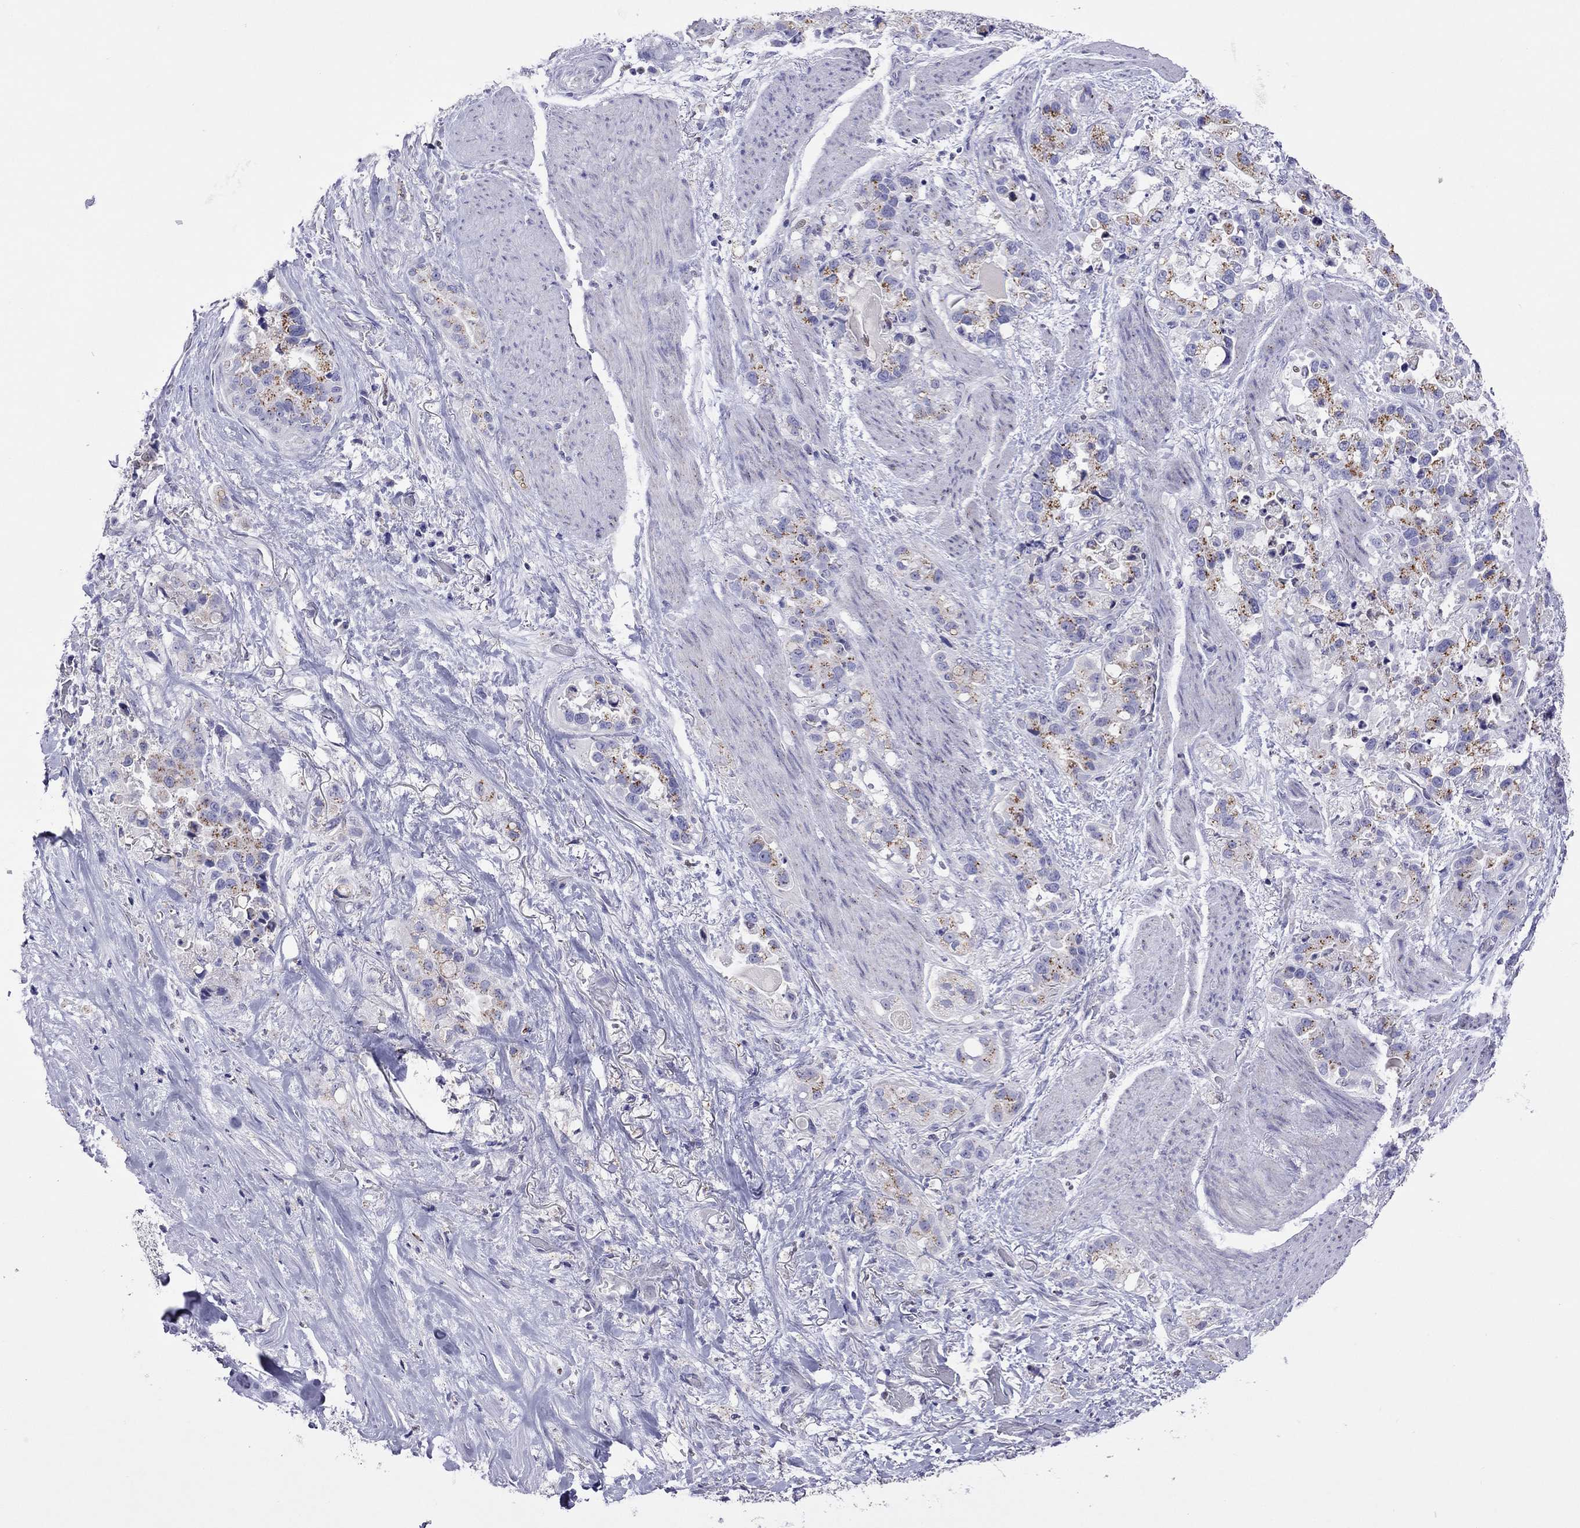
{"staining": {"intensity": "moderate", "quantity": ">75%", "location": "cytoplasmic/membranous"}, "tissue": "stomach cancer", "cell_type": "Tumor cells", "image_type": "cancer", "snomed": [{"axis": "morphology", "description": "Adenocarcinoma, NOS"}, {"axis": "topography", "description": "Stomach"}], "caption": "This micrograph exhibits immunohistochemistry staining of human stomach cancer (adenocarcinoma), with medium moderate cytoplasmic/membranous positivity in about >75% of tumor cells.", "gene": "MPZ", "patient": {"sex": "male", "age": 59}}